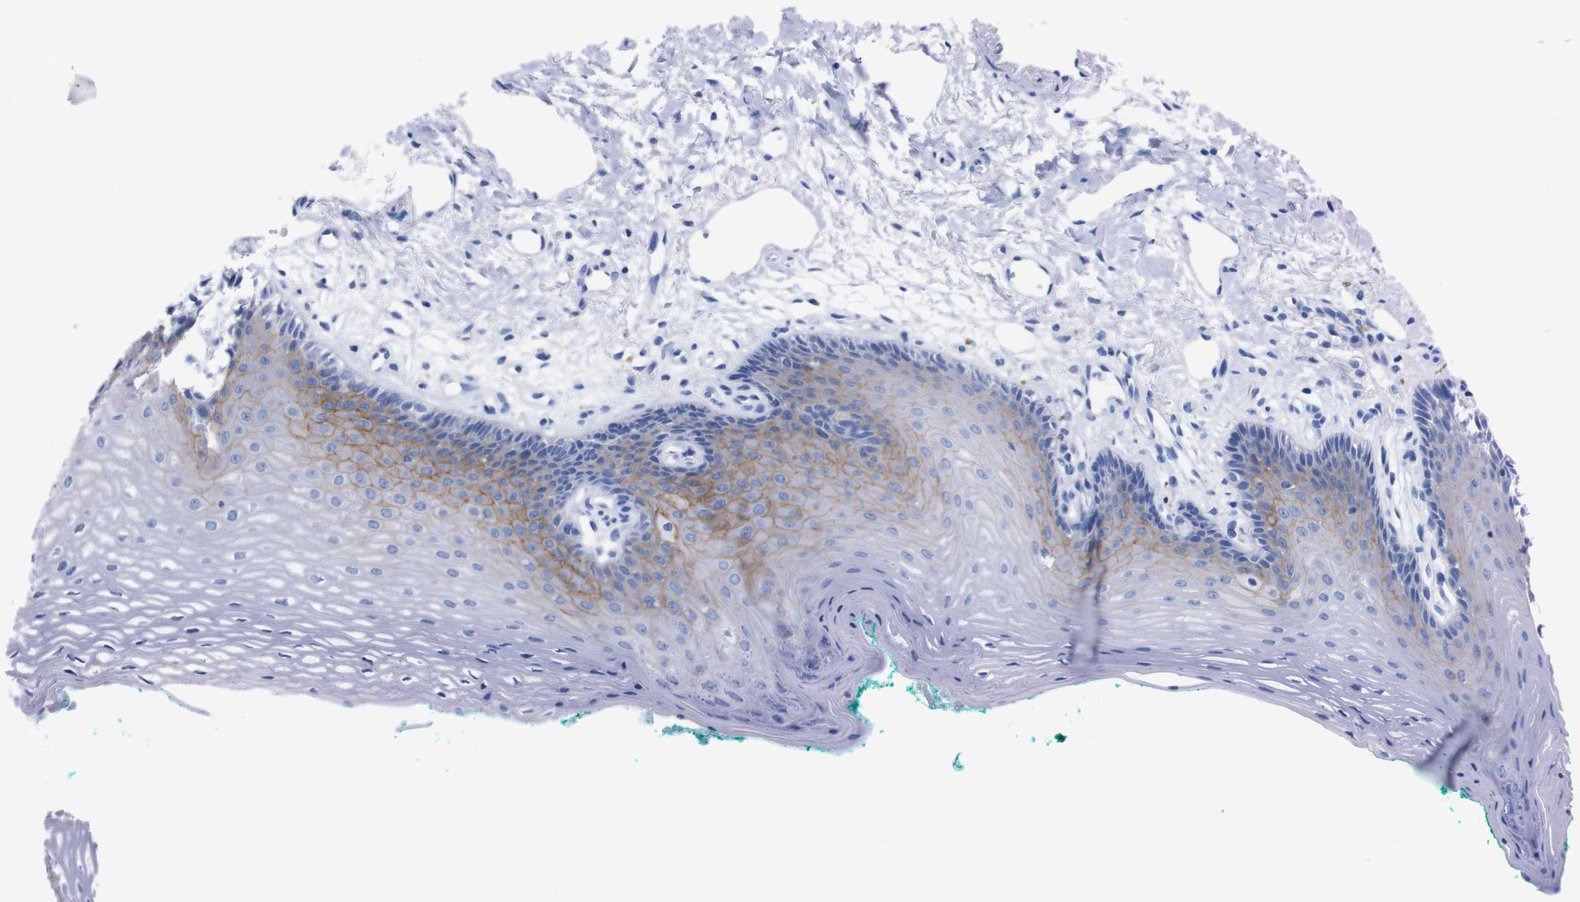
{"staining": {"intensity": "weak", "quantity": "25%-75%", "location": "cytoplasmic/membranous"}, "tissue": "oral mucosa", "cell_type": "Squamous epithelial cells", "image_type": "normal", "snomed": [{"axis": "morphology", "description": "Normal tissue, NOS"}, {"axis": "topography", "description": "Skeletal muscle"}, {"axis": "topography", "description": "Oral tissue"}, {"axis": "topography", "description": "Peripheral nerve tissue"}], "caption": "The micrograph displays immunohistochemical staining of benign oral mucosa. There is weak cytoplasmic/membranous positivity is identified in about 25%-75% of squamous epithelial cells.", "gene": "TMEM243", "patient": {"sex": "female", "age": 84}}